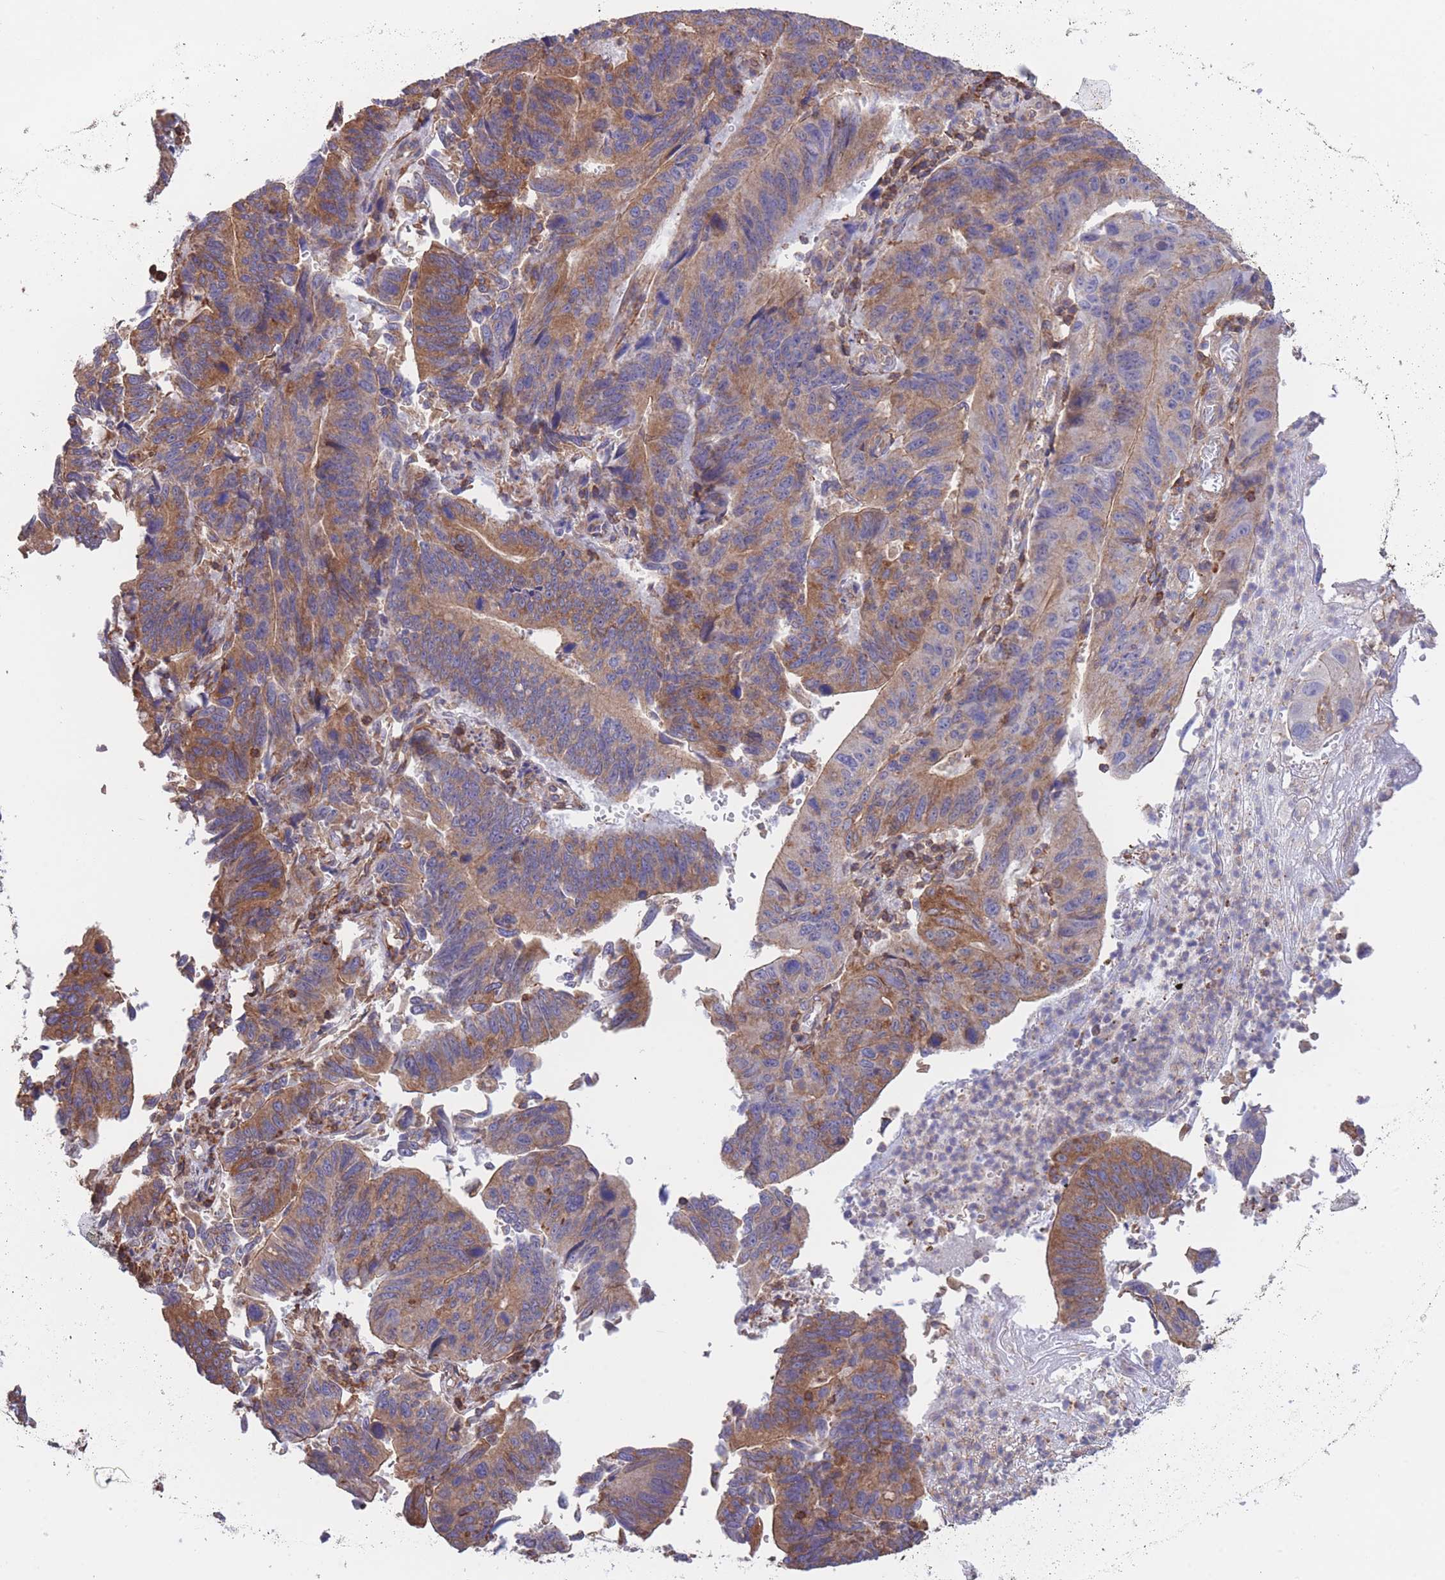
{"staining": {"intensity": "moderate", "quantity": ">75%", "location": "cytoplasmic/membranous"}, "tissue": "stomach cancer", "cell_type": "Tumor cells", "image_type": "cancer", "snomed": [{"axis": "morphology", "description": "Adenocarcinoma, NOS"}, {"axis": "topography", "description": "Stomach"}], "caption": "Protein staining displays moderate cytoplasmic/membranous positivity in about >75% of tumor cells in adenocarcinoma (stomach).", "gene": "LRRN4CL", "patient": {"sex": "male", "age": 59}}